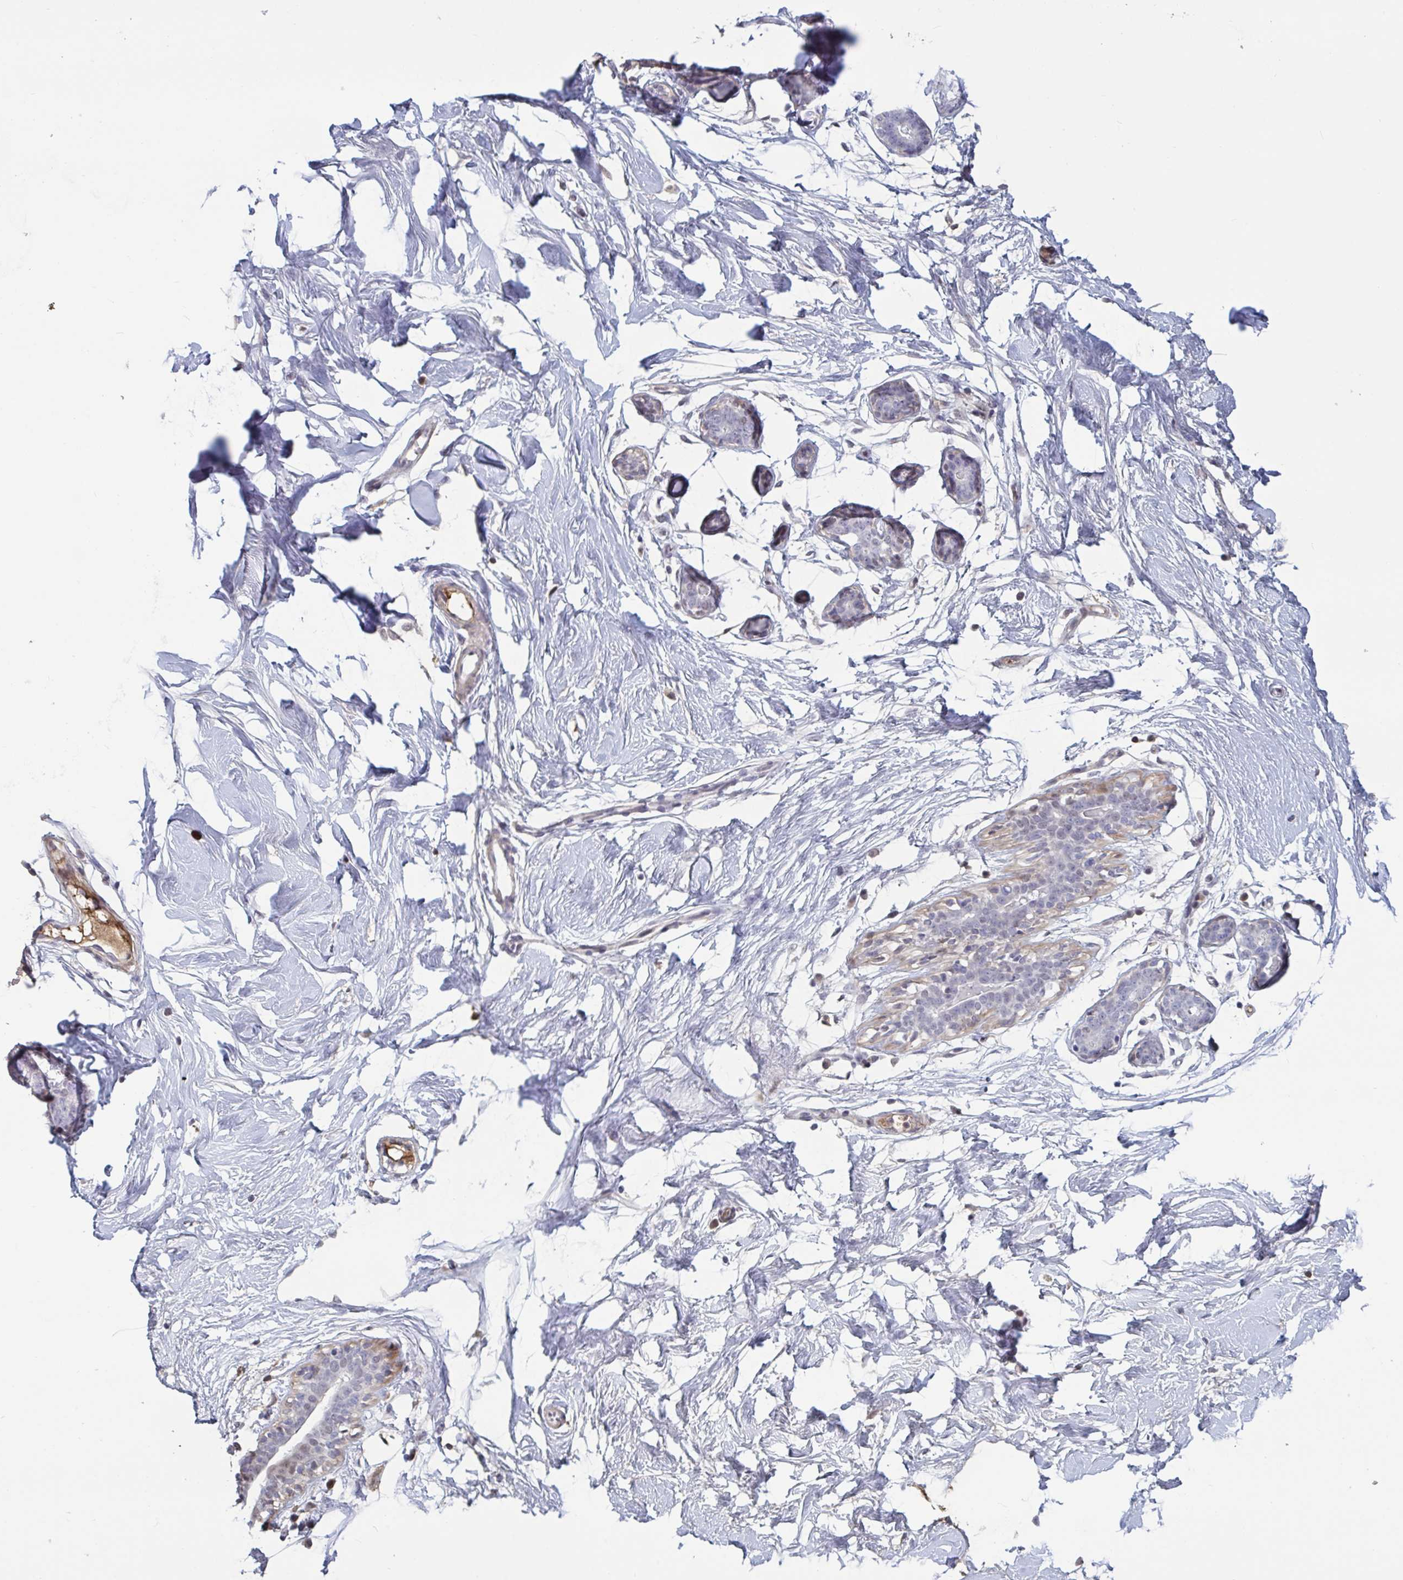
{"staining": {"intensity": "negative", "quantity": "none", "location": "none"}, "tissue": "breast", "cell_type": "Adipocytes", "image_type": "normal", "snomed": [{"axis": "morphology", "description": "Normal tissue, NOS"}, {"axis": "topography", "description": "Breast"}], "caption": "Adipocytes are negative for brown protein staining in benign breast. (DAB (3,3'-diaminobenzidine) immunohistochemistry, high magnification).", "gene": "BCL7B", "patient": {"sex": "female", "age": 27}}